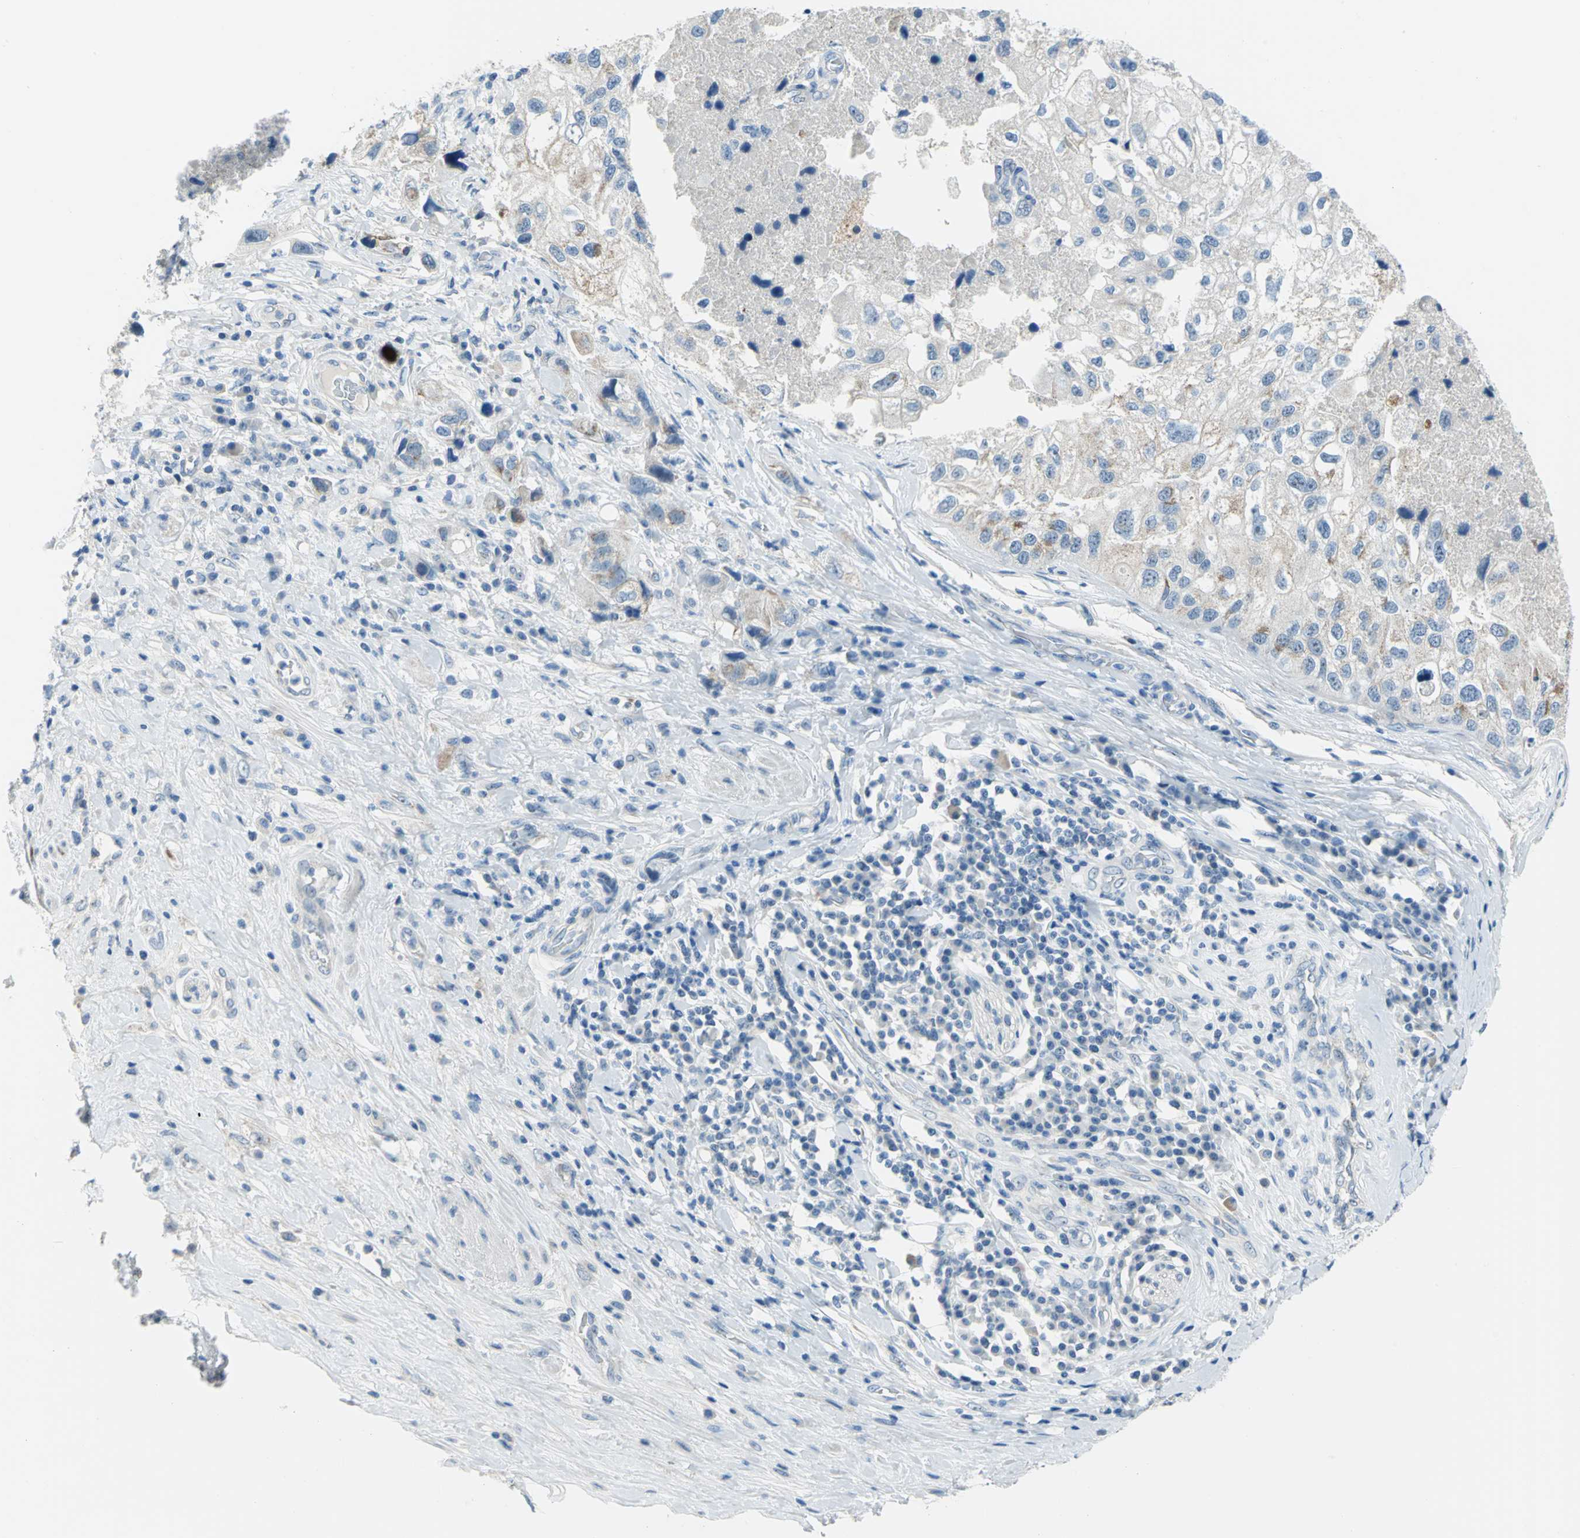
{"staining": {"intensity": "weak", "quantity": "<25%", "location": "cytoplasmic/membranous"}, "tissue": "urothelial cancer", "cell_type": "Tumor cells", "image_type": "cancer", "snomed": [{"axis": "morphology", "description": "Urothelial carcinoma, High grade"}, {"axis": "topography", "description": "Urinary bladder"}], "caption": "Immunohistochemistry of human urothelial carcinoma (high-grade) reveals no positivity in tumor cells.", "gene": "MUC4", "patient": {"sex": "female", "age": 64}}